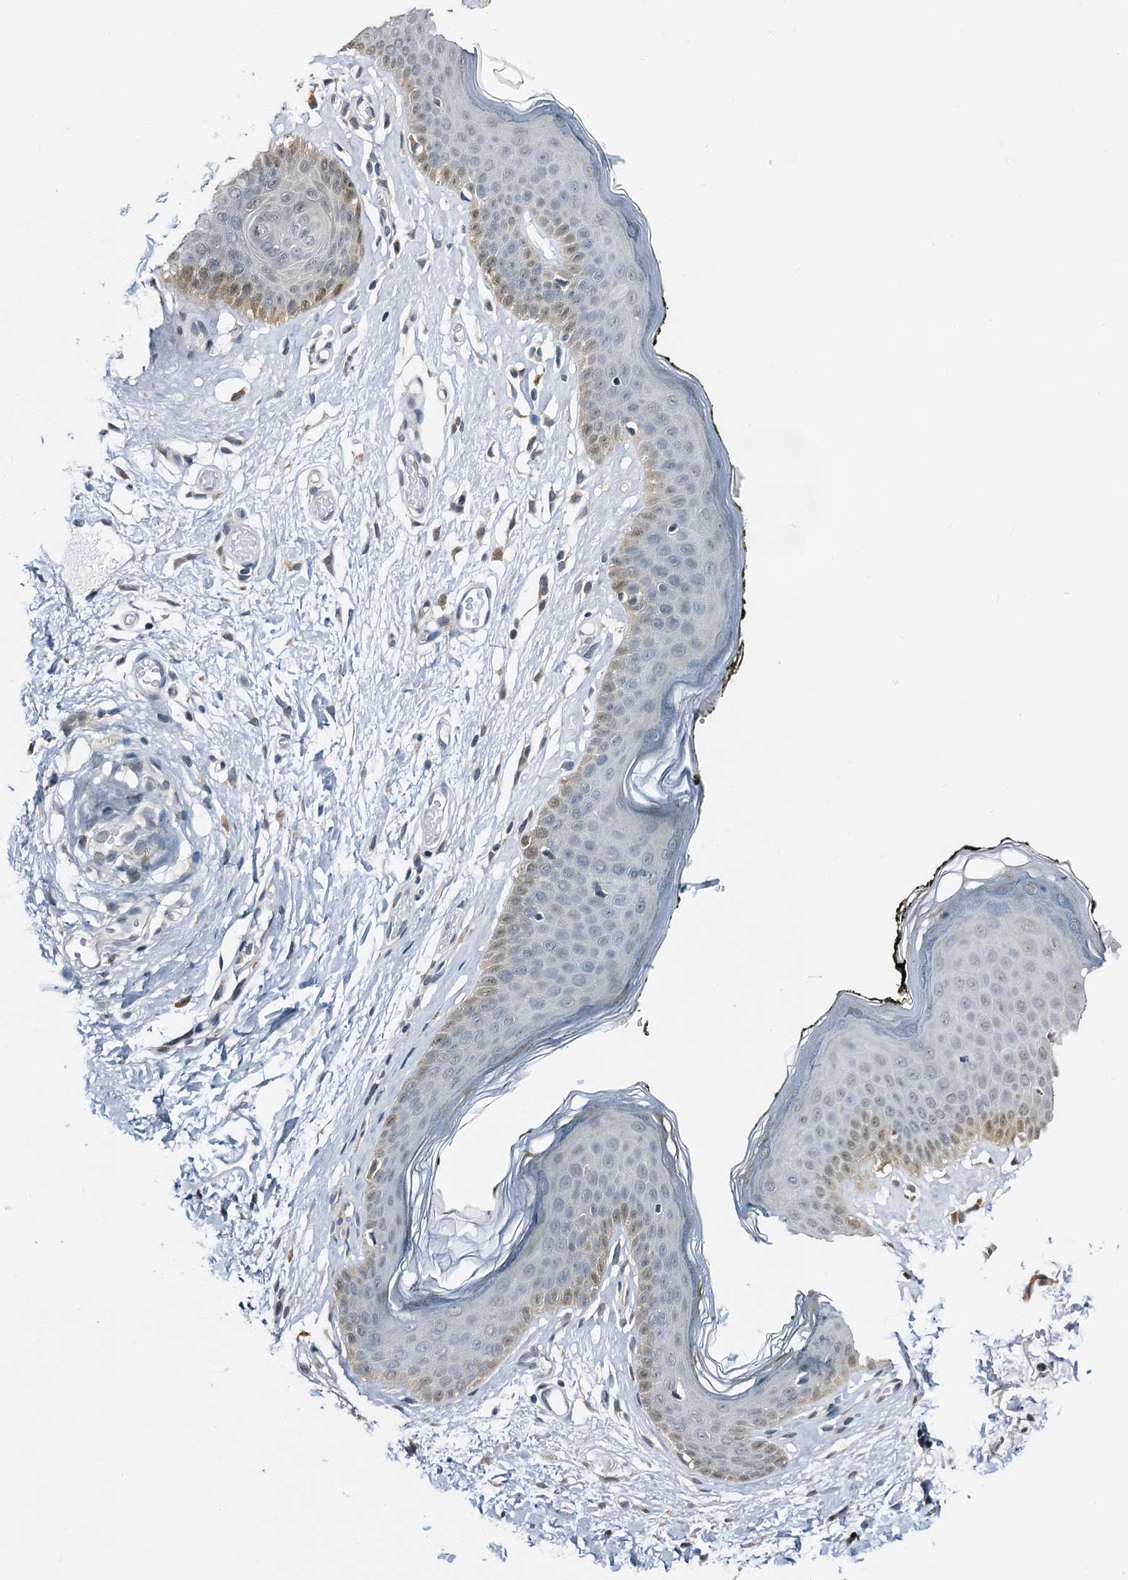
{"staining": {"intensity": "weak", "quantity": "25%-75%", "location": "cytoplasmic/membranous,nuclear"}, "tissue": "skin", "cell_type": "Epidermal cells", "image_type": "normal", "snomed": [{"axis": "morphology", "description": "Normal tissue, NOS"}, {"axis": "morphology", "description": "Inflammation, NOS"}, {"axis": "topography", "description": "Vulva"}], "caption": "Protein expression analysis of unremarkable skin displays weak cytoplasmic/membranous,nuclear positivity in about 25%-75% of epidermal cells. The protein is stained brown, and the nuclei are stained in blue (DAB (3,3'-diaminobenzidine) IHC with brightfield microscopy, high magnification).", "gene": "FAM222A", "patient": {"sex": "female", "age": 84}}